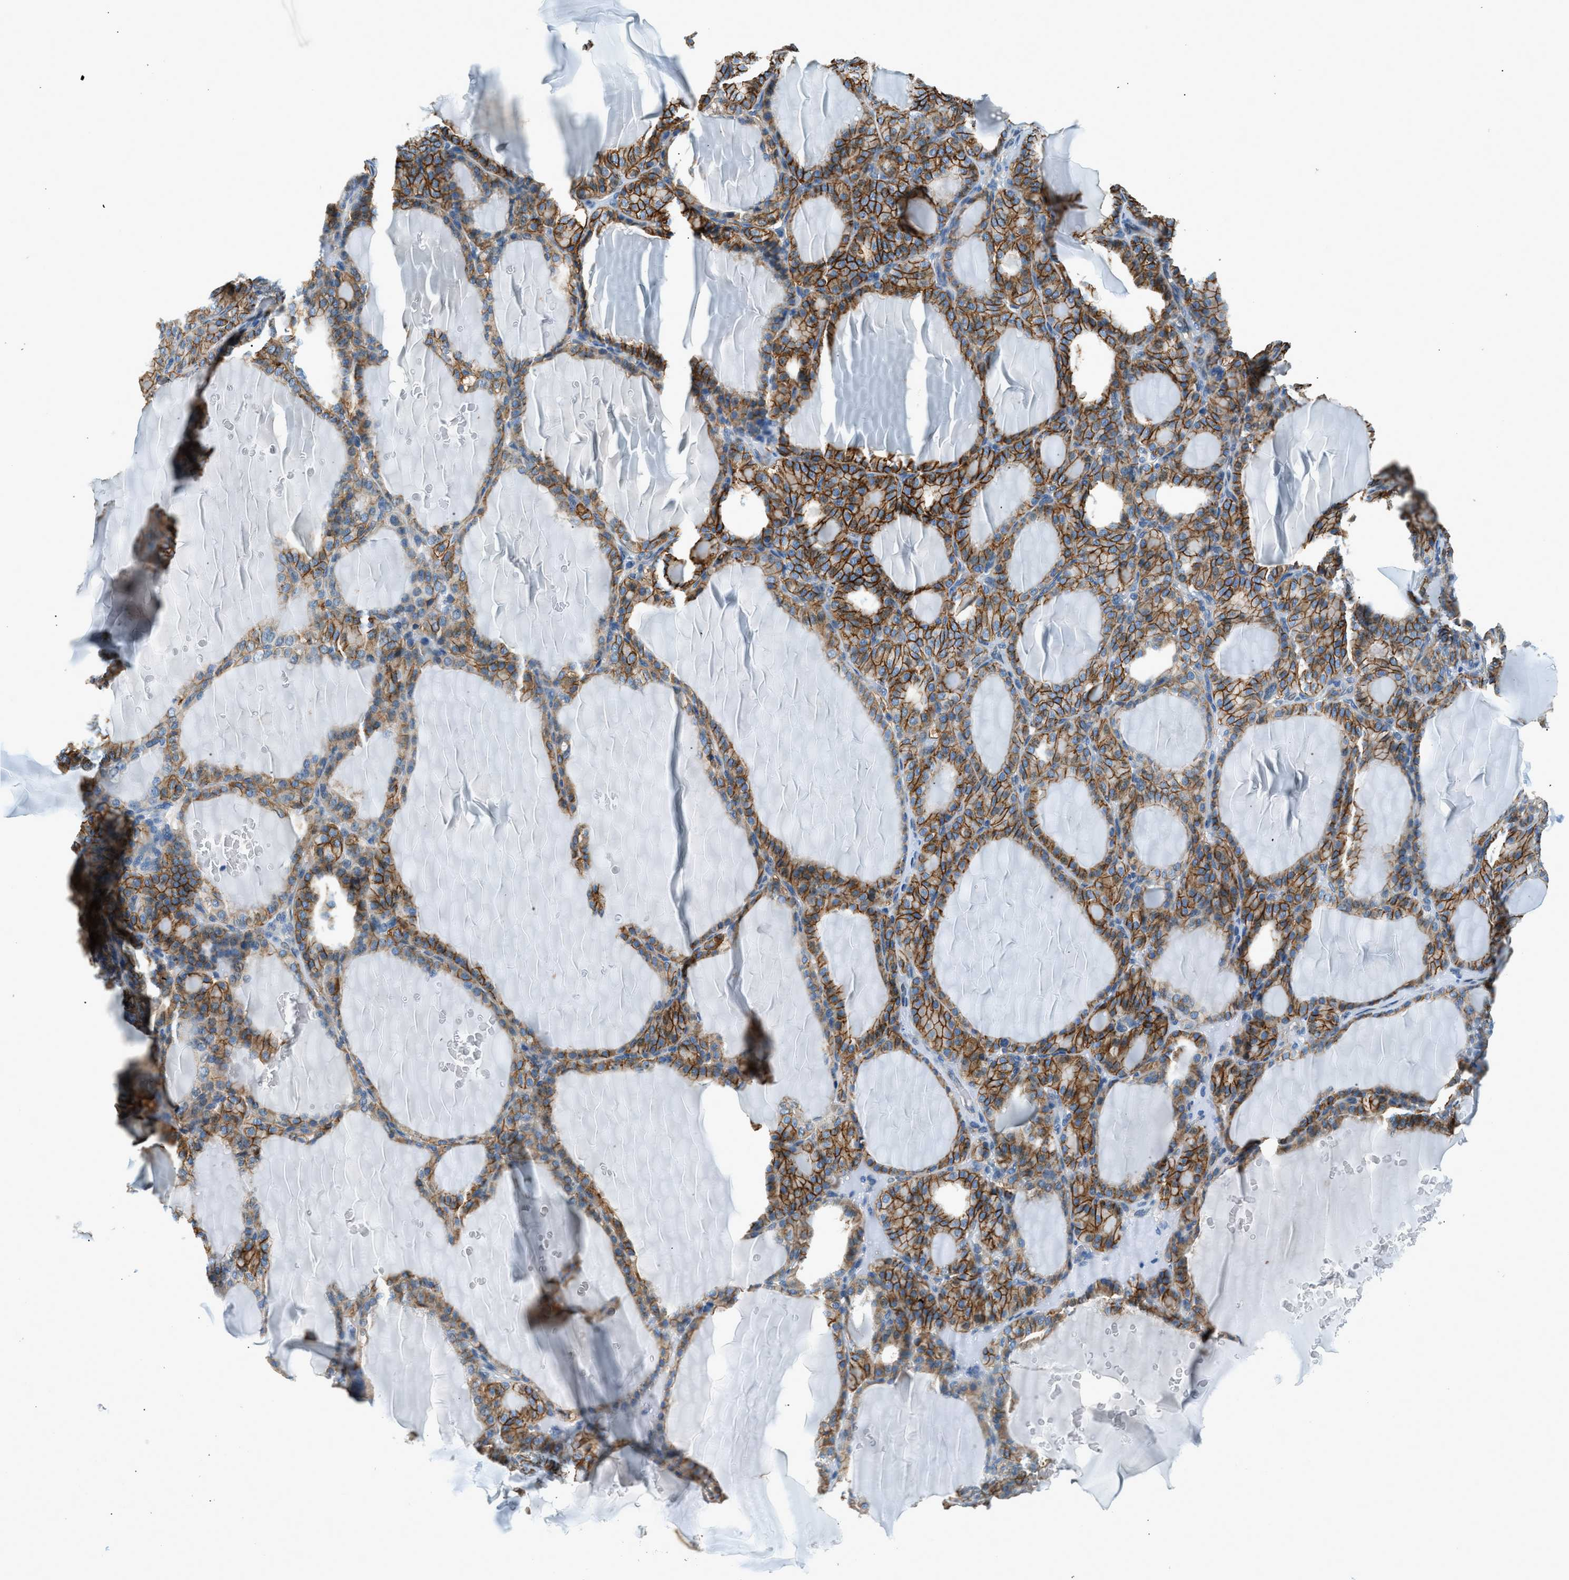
{"staining": {"intensity": "strong", "quantity": "25%-75%", "location": "cytoplasmic/membranous"}, "tissue": "thyroid gland", "cell_type": "Glandular cells", "image_type": "normal", "snomed": [{"axis": "morphology", "description": "Normal tissue, NOS"}, {"axis": "topography", "description": "Thyroid gland"}], "caption": "High-magnification brightfield microscopy of normal thyroid gland stained with DAB (brown) and counterstained with hematoxylin (blue). glandular cells exhibit strong cytoplasmic/membranous positivity is present in about25%-75% of cells. (brown staining indicates protein expression, while blue staining denotes nuclei).", "gene": "ZNF367", "patient": {"sex": "female", "age": 28}}